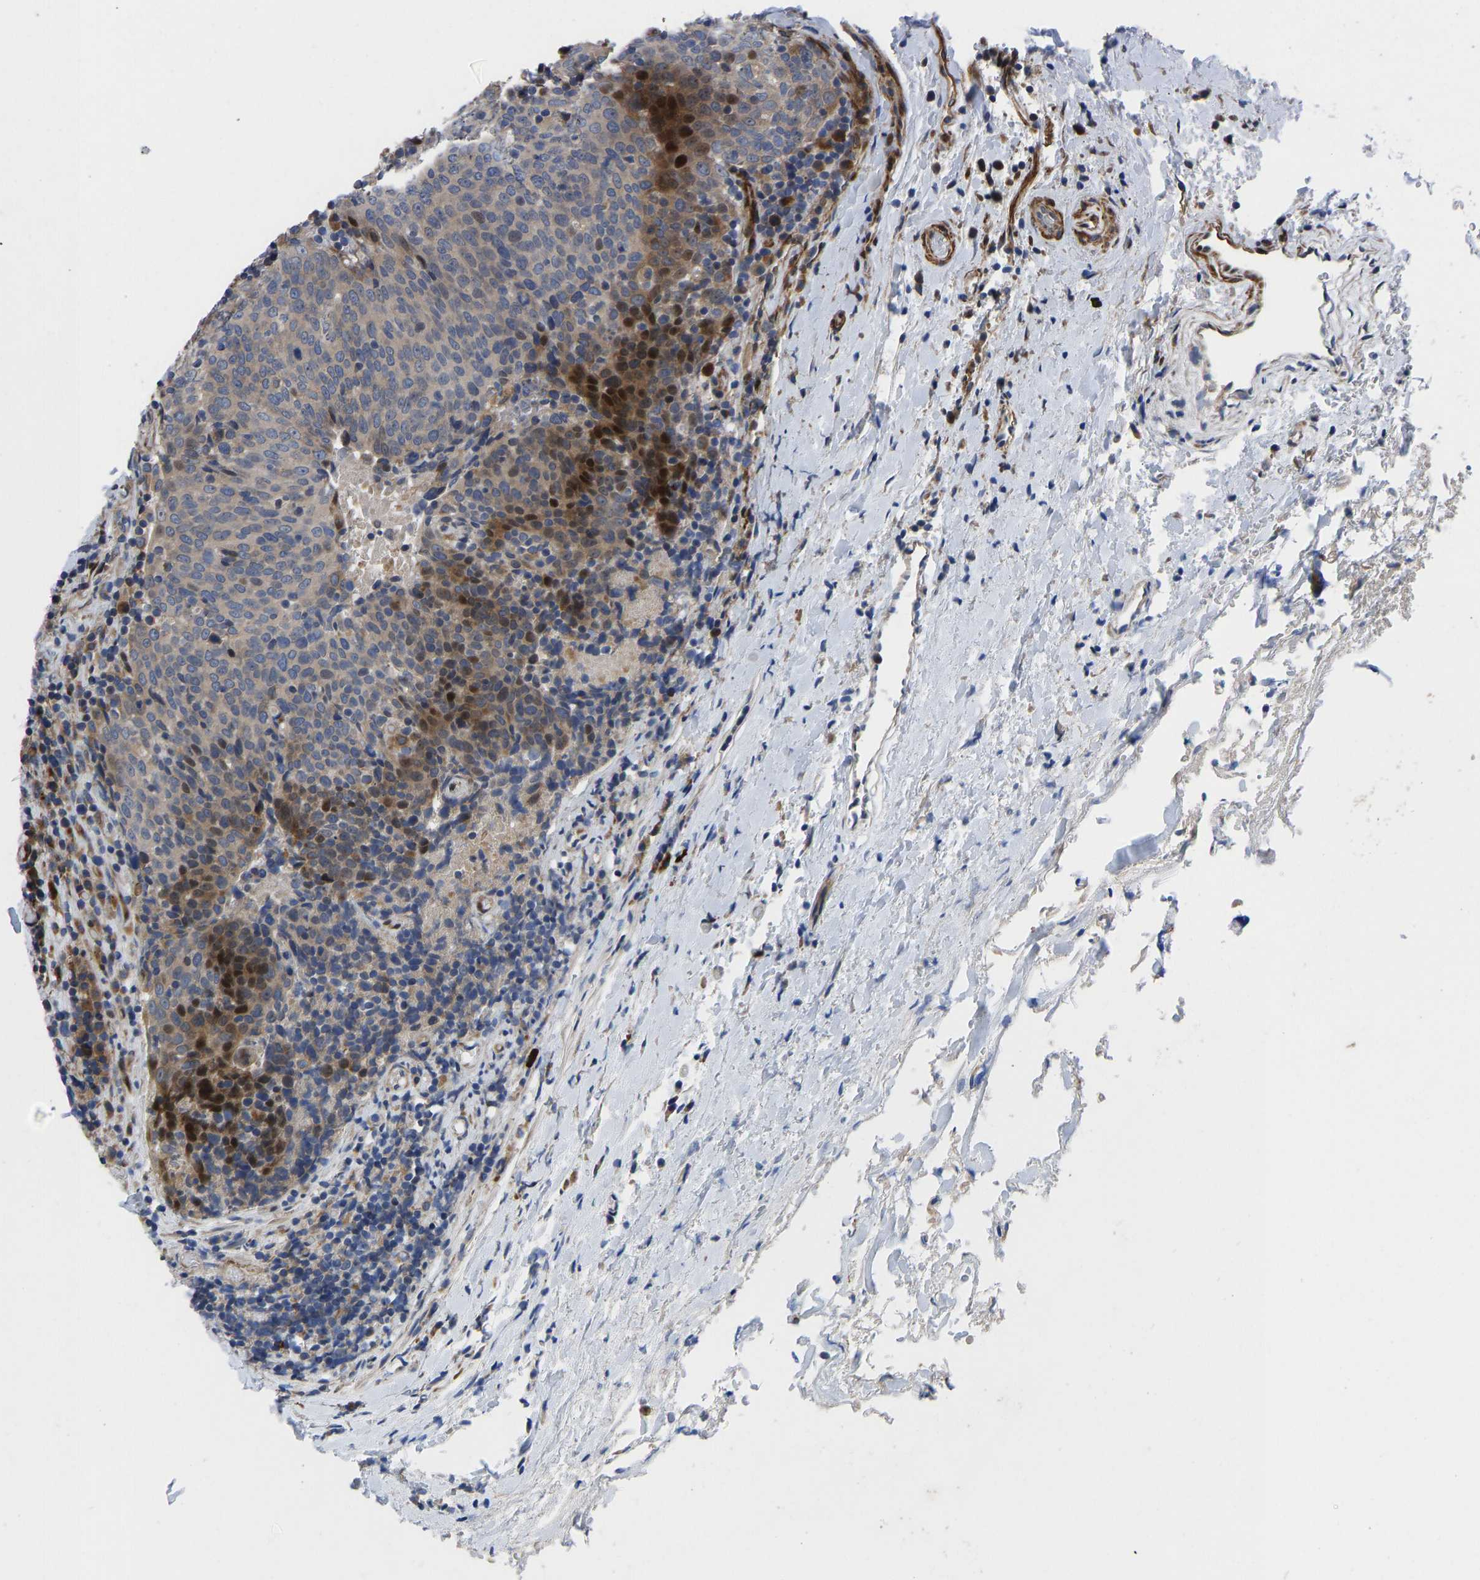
{"staining": {"intensity": "strong", "quantity": "<25%", "location": "cytoplasmic/membranous,nuclear"}, "tissue": "head and neck cancer", "cell_type": "Tumor cells", "image_type": "cancer", "snomed": [{"axis": "morphology", "description": "Squamous cell carcinoma, NOS"}, {"axis": "morphology", "description": "Squamous cell carcinoma, metastatic, NOS"}, {"axis": "topography", "description": "Lymph node"}, {"axis": "topography", "description": "Head-Neck"}], "caption": "DAB immunohistochemical staining of human head and neck cancer reveals strong cytoplasmic/membranous and nuclear protein positivity in about <25% of tumor cells.", "gene": "TMEM38B", "patient": {"sex": "male", "age": 62}}